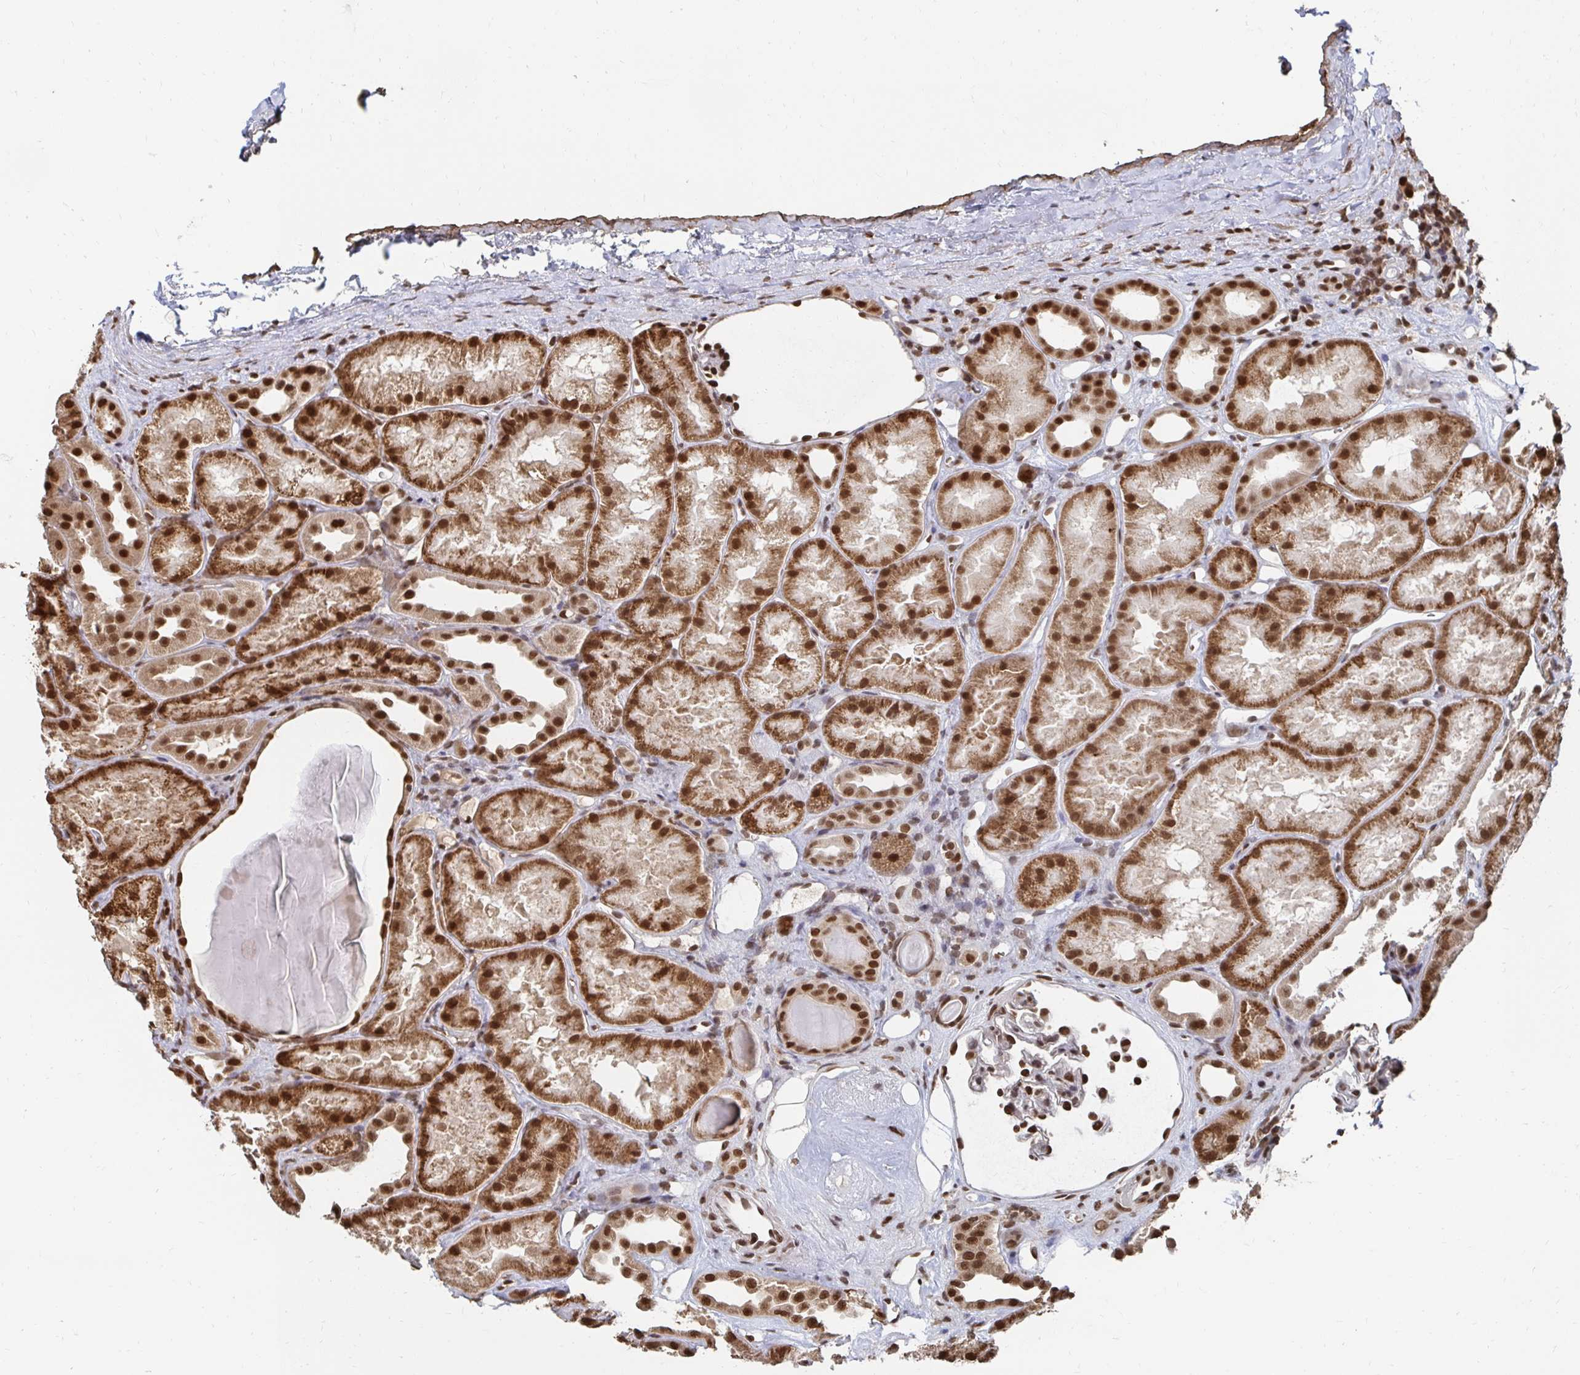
{"staining": {"intensity": "moderate", "quantity": "25%-75%", "location": "nuclear"}, "tissue": "kidney", "cell_type": "Cells in glomeruli", "image_type": "normal", "snomed": [{"axis": "morphology", "description": "Normal tissue, NOS"}, {"axis": "topography", "description": "Kidney"}], "caption": "Protein staining of benign kidney shows moderate nuclear positivity in about 25%-75% of cells in glomeruli.", "gene": "GTF3C6", "patient": {"sex": "male", "age": 61}}